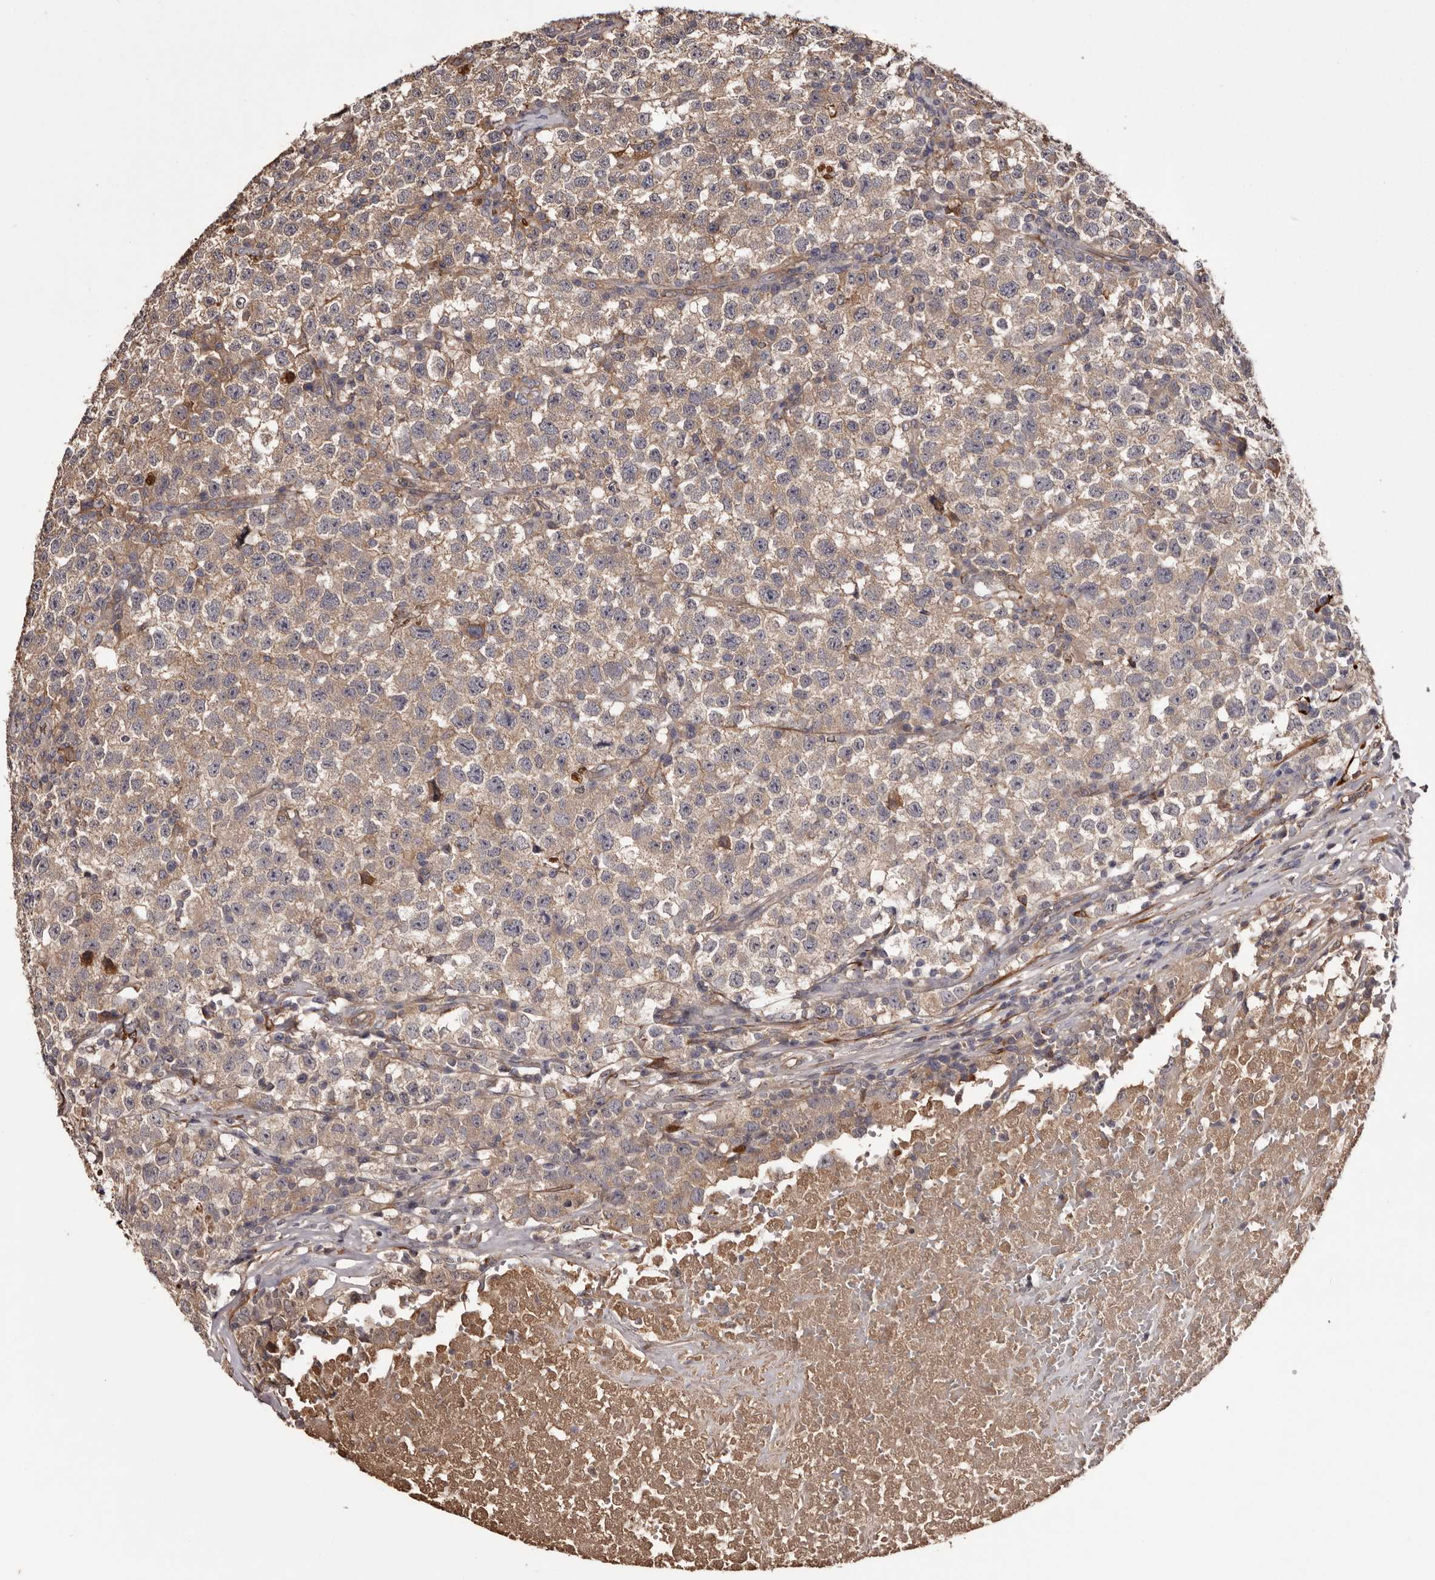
{"staining": {"intensity": "weak", "quantity": ">75%", "location": "cytoplasmic/membranous"}, "tissue": "testis cancer", "cell_type": "Tumor cells", "image_type": "cancer", "snomed": [{"axis": "morphology", "description": "Seminoma, NOS"}, {"axis": "topography", "description": "Testis"}], "caption": "Immunohistochemical staining of human testis cancer (seminoma) shows low levels of weak cytoplasmic/membranous protein positivity in approximately >75% of tumor cells.", "gene": "CYP1B1", "patient": {"sex": "male", "age": 22}}